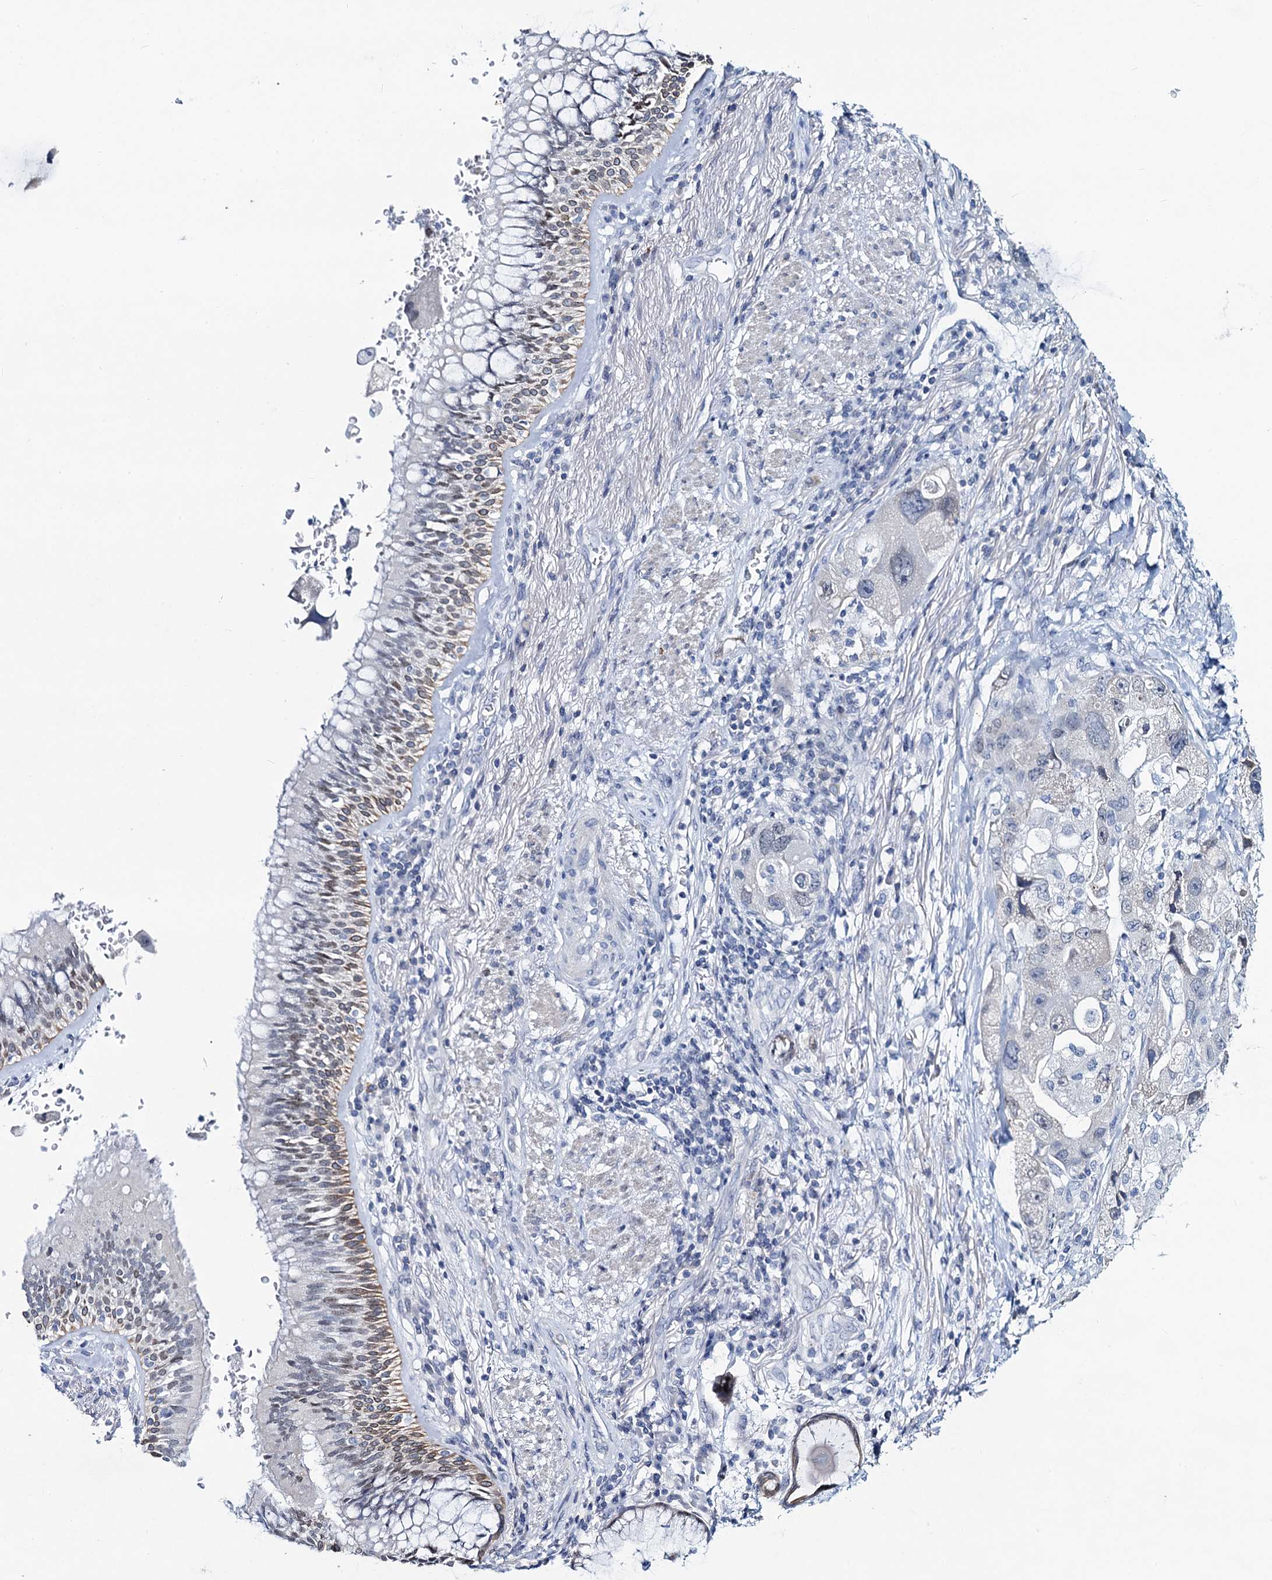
{"staining": {"intensity": "negative", "quantity": "none", "location": "none"}, "tissue": "lung cancer", "cell_type": "Tumor cells", "image_type": "cancer", "snomed": [{"axis": "morphology", "description": "Adenocarcinoma, NOS"}, {"axis": "topography", "description": "Lung"}], "caption": "A high-resolution image shows immunohistochemistry (IHC) staining of lung cancer (adenocarcinoma), which demonstrates no significant positivity in tumor cells.", "gene": "TOX3", "patient": {"sex": "female", "age": 54}}